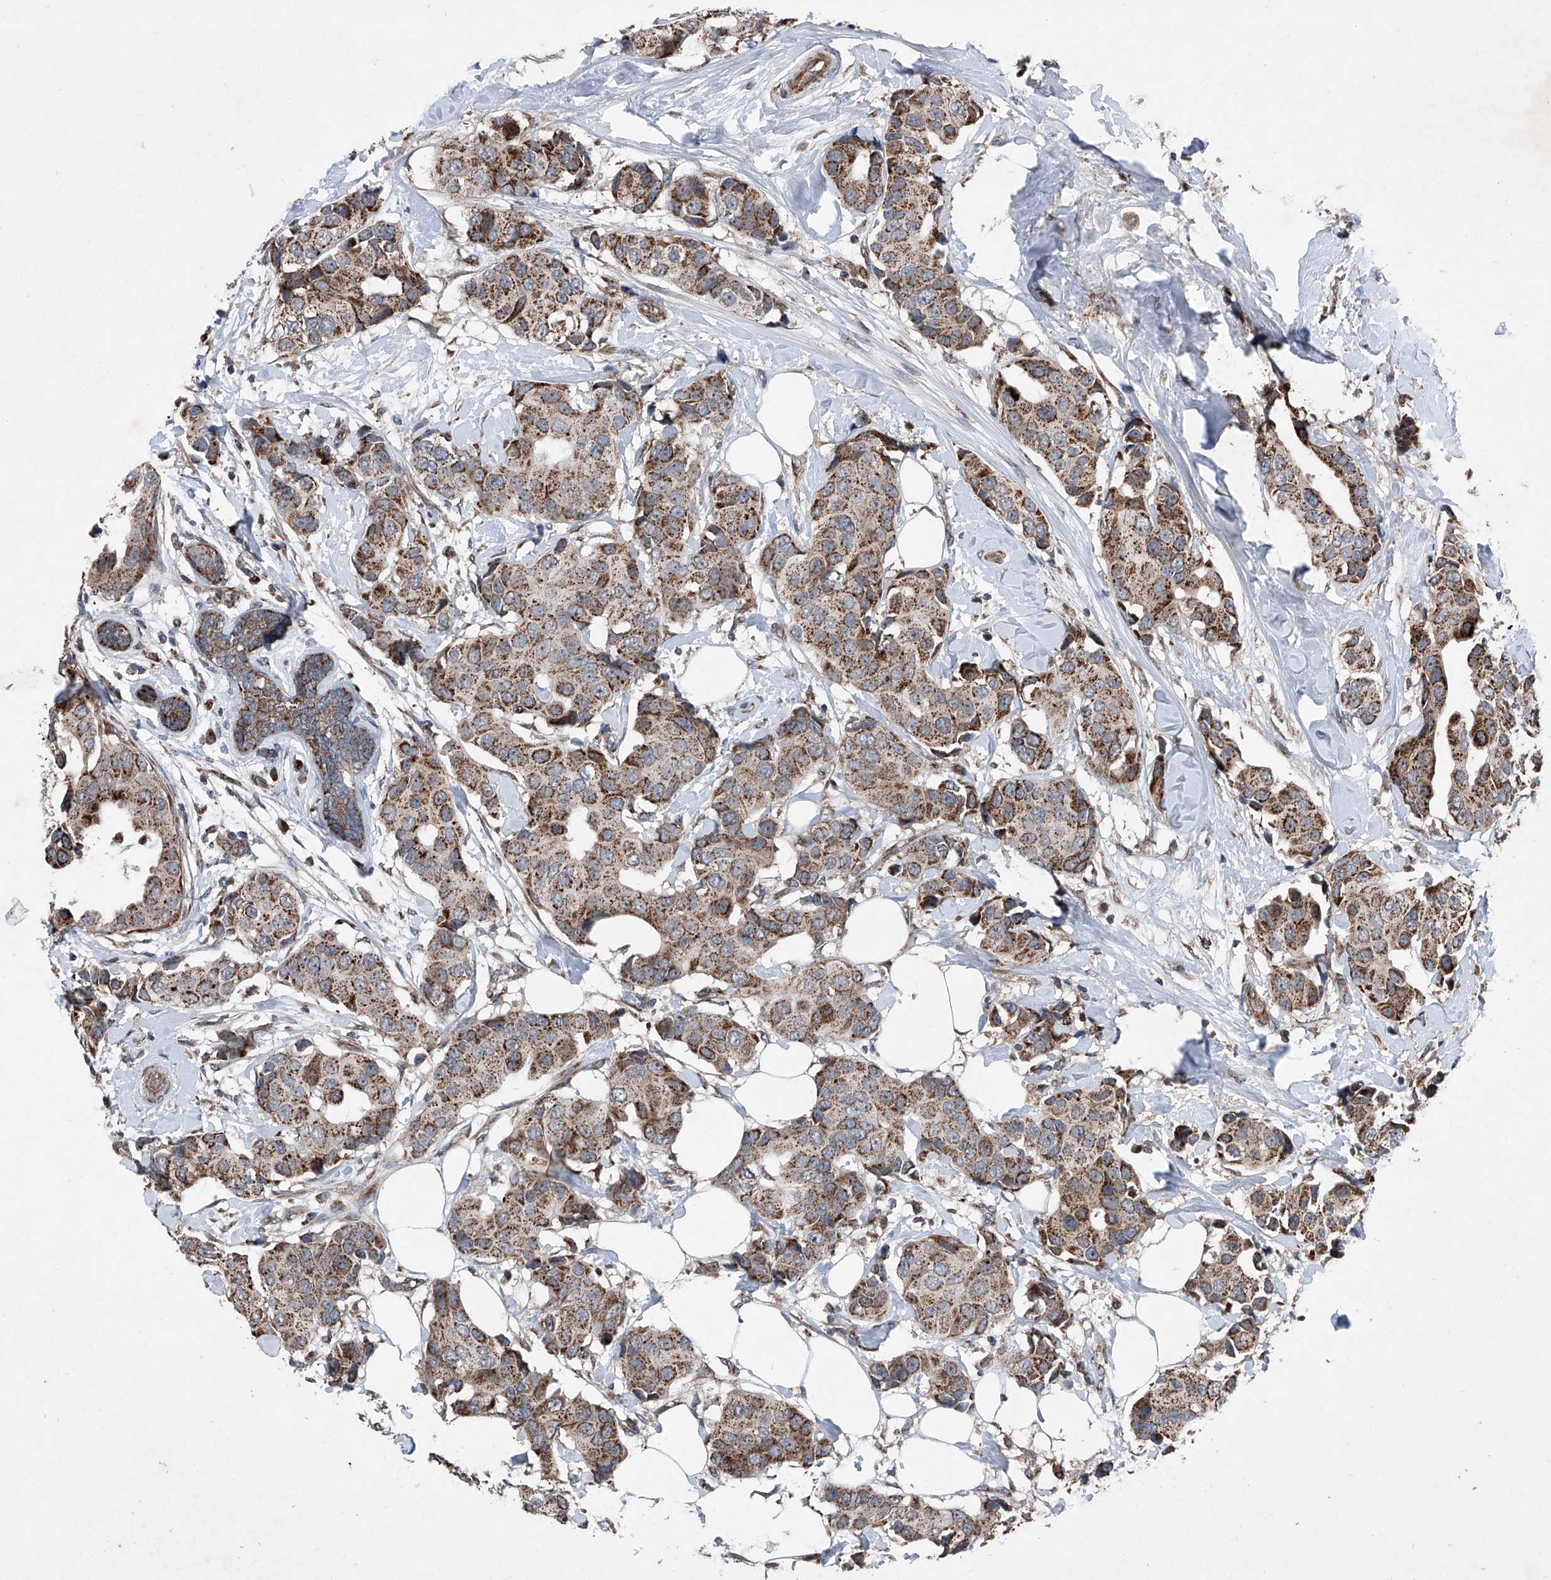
{"staining": {"intensity": "moderate", "quantity": ">75%", "location": "cytoplasmic/membranous"}, "tissue": "breast cancer", "cell_type": "Tumor cells", "image_type": "cancer", "snomed": [{"axis": "morphology", "description": "Normal tissue, NOS"}, {"axis": "morphology", "description": "Duct carcinoma"}, {"axis": "topography", "description": "Breast"}], "caption": "Protein staining of breast cancer (intraductal carcinoma) tissue demonstrates moderate cytoplasmic/membranous positivity in about >75% of tumor cells.", "gene": "DAD1", "patient": {"sex": "female", "age": 39}}